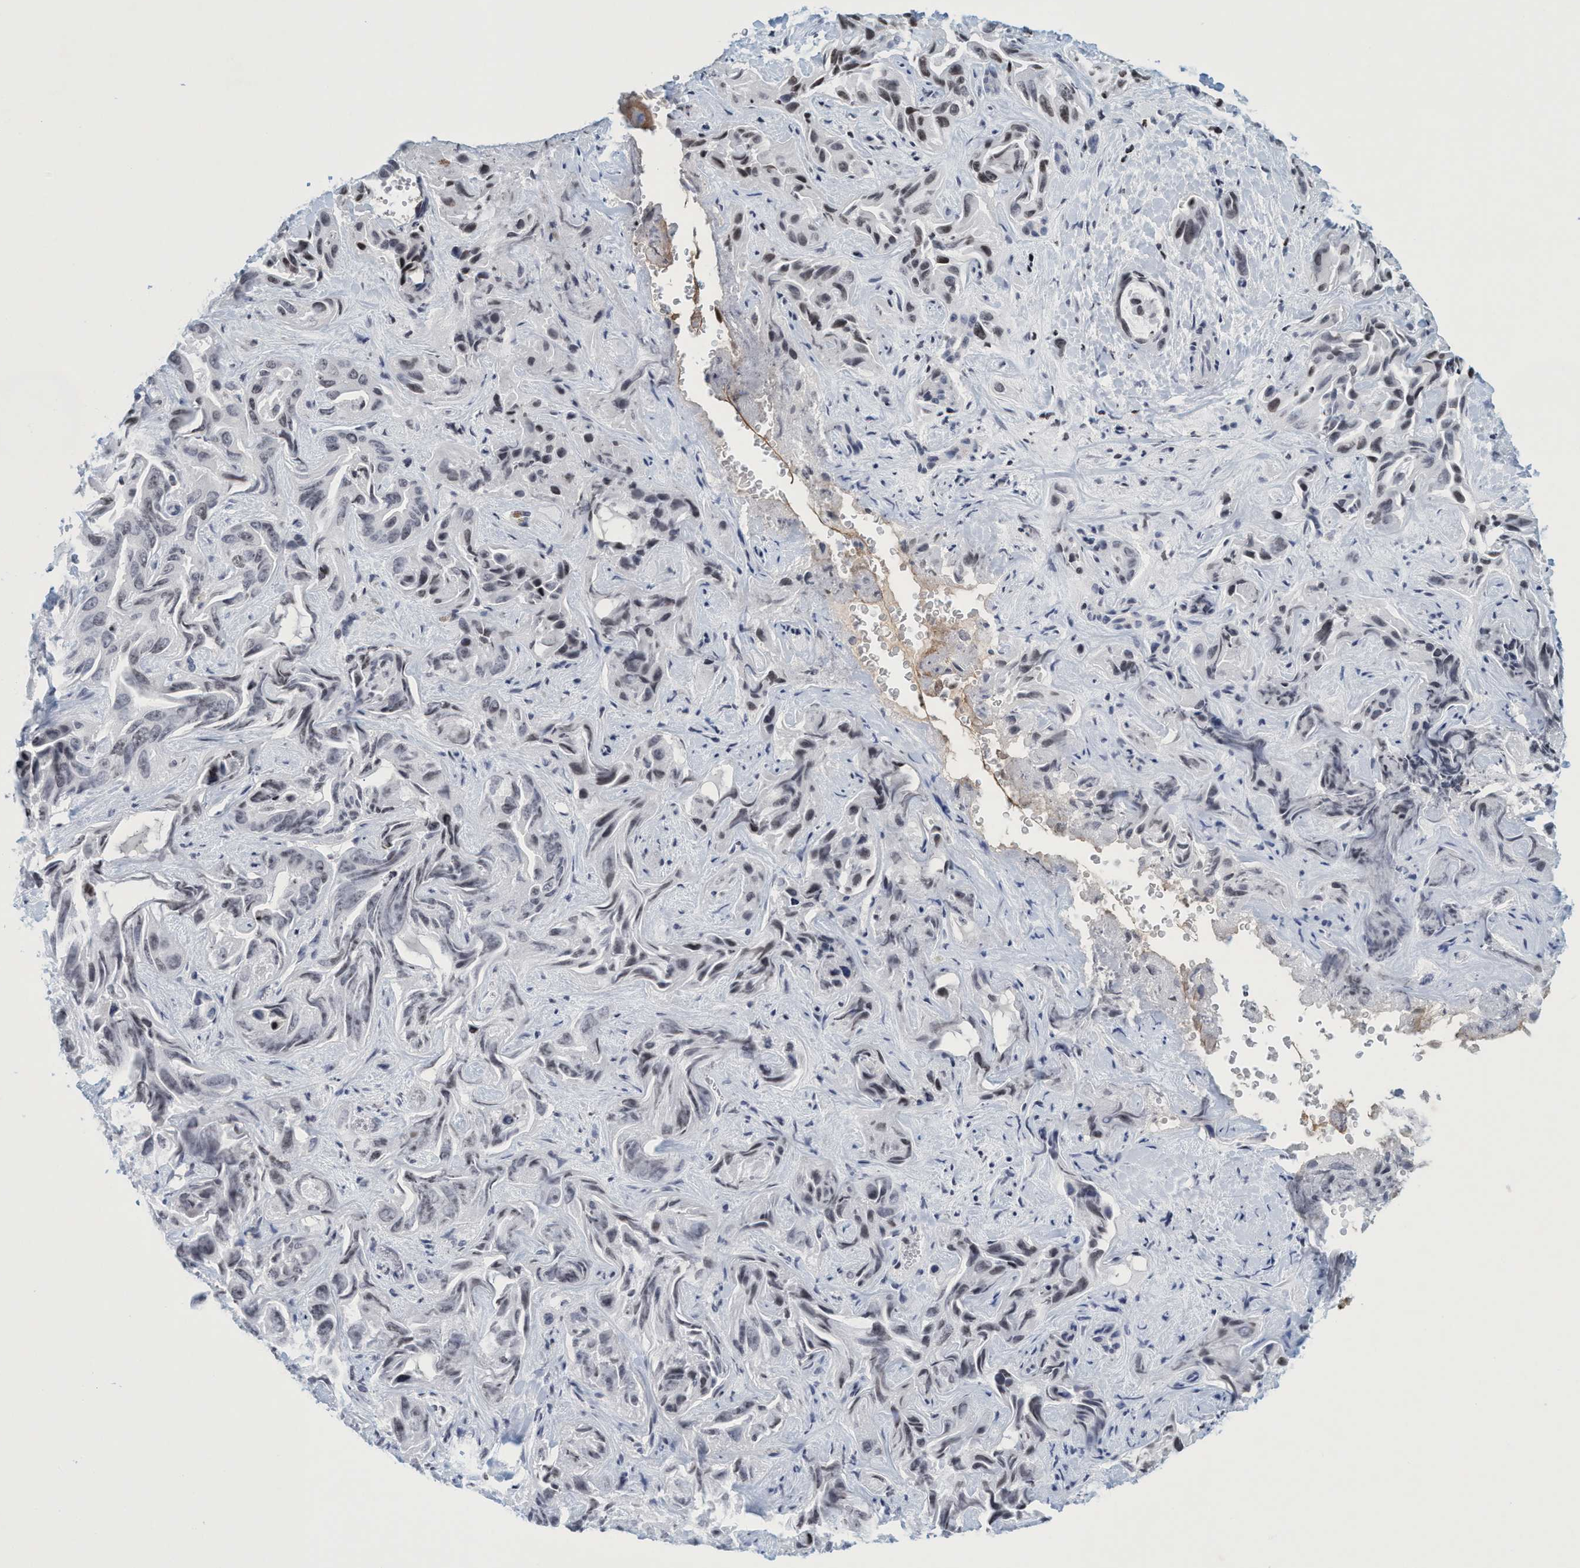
{"staining": {"intensity": "weak", "quantity": "<25%", "location": "nuclear"}, "tissue": "liver cancer", "cell_type": "Tumor cells", "image_type": "cancer", "snomed": [{"axis": "morphology", "description": "Cholangiocarcinoma"}, {"axis": "topography", "description": "Liver"}], "caption": "IHC micrograph of human cholangiocarcinoma (liver) stained for a protein (brown), which shows no staining in tumor cells.", "gene": "SMCR8", "patient": {"sex": "female", "age": 52}}